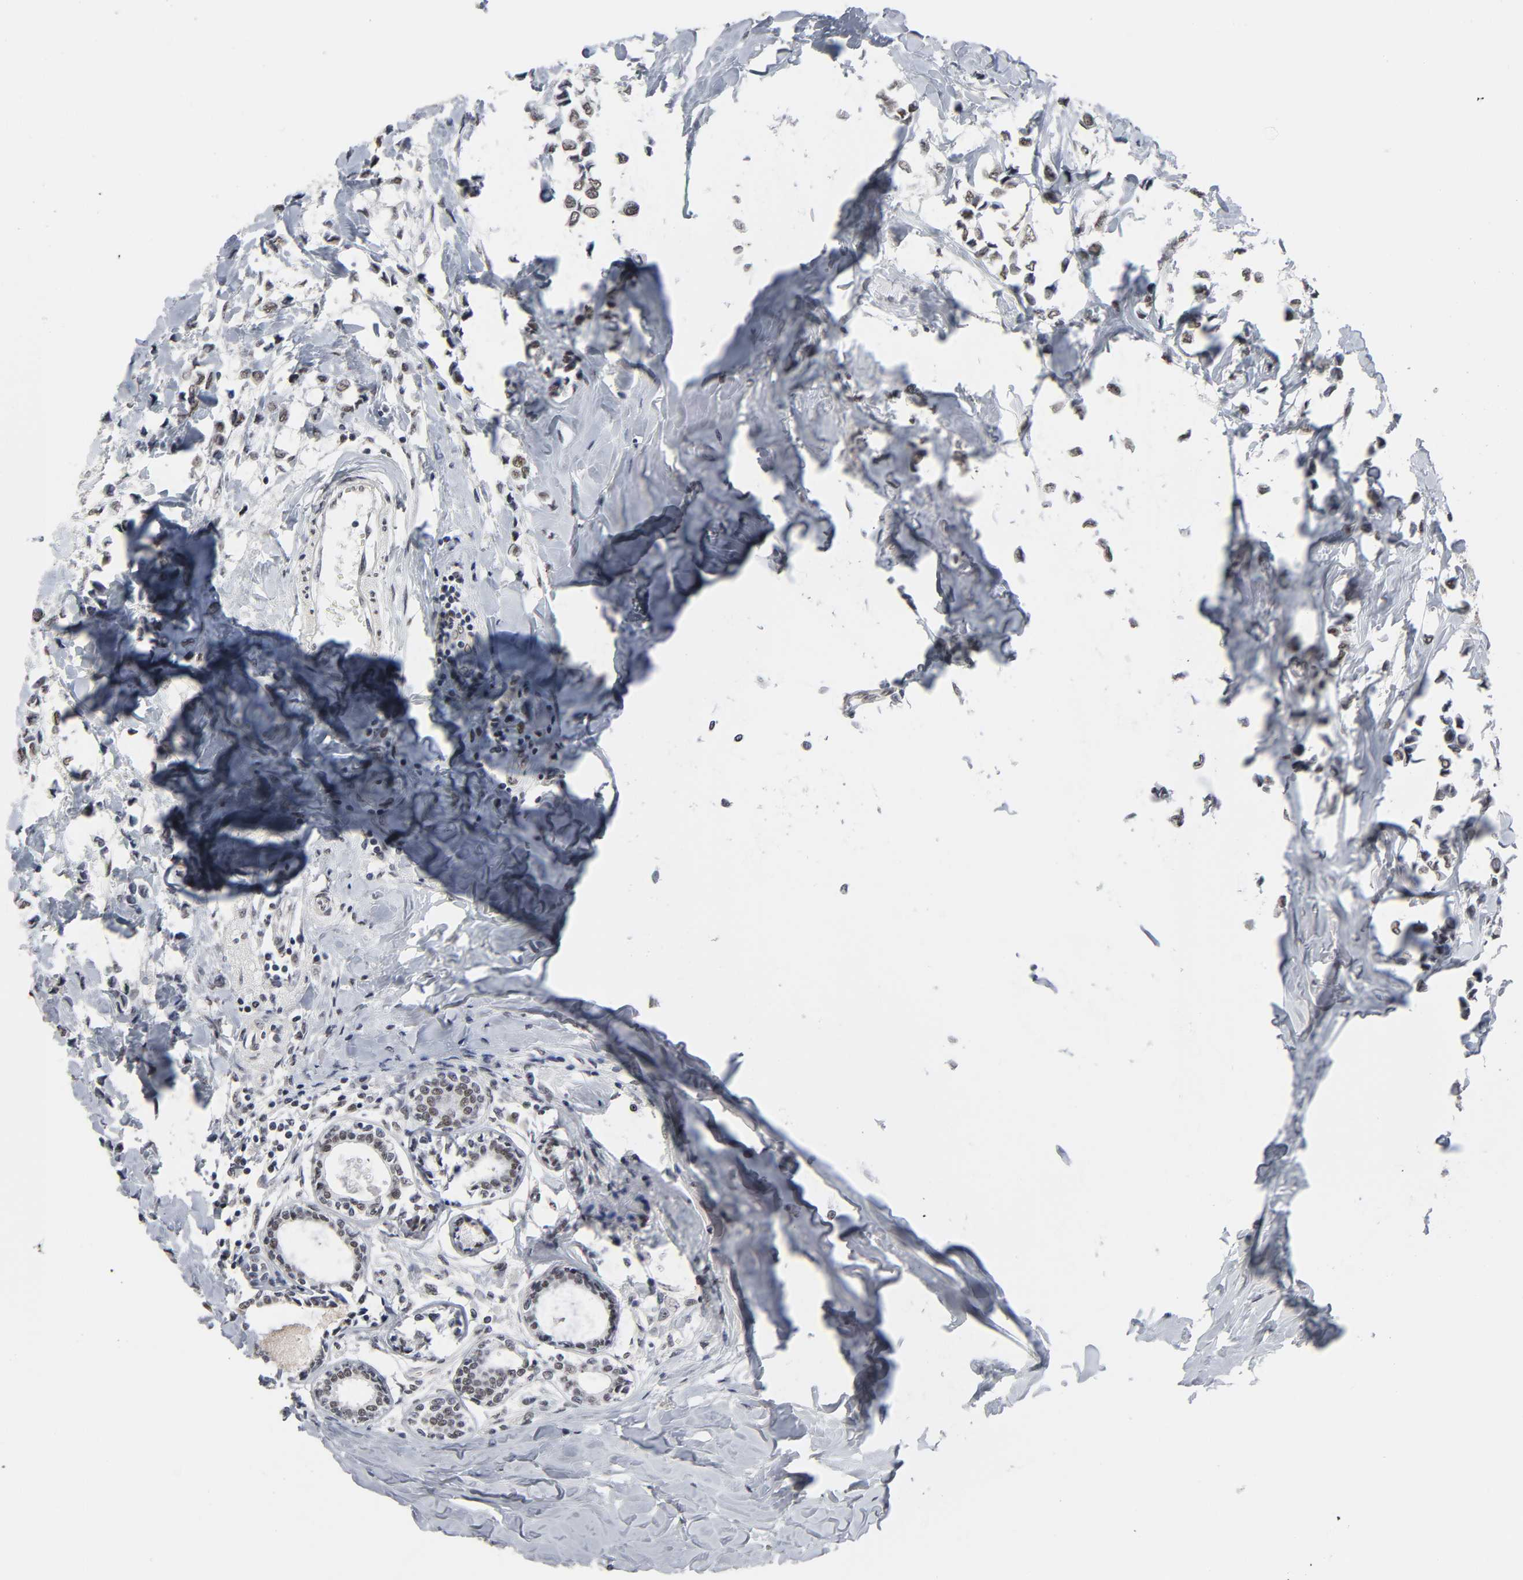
{"staining": {"intensity": "weak", "quantity": ">75%", "location": "nuclear"}, "tissue": "breast cancer", "cell_type": "Tumor cells", "image_type": "cancer", "snomed": [{"axis": "morphology", "description": "Lobular carcinoma"}, {"axis": "topography", "description": "Breast"}], "caption": "This micrograph reveals IHC staining of human lobular carcinoma (breast), with low weak nuclear expression in about >75% of tumor cells.", "gene": "TRIM33", "patient": {"sex": "female", "age": 51}}